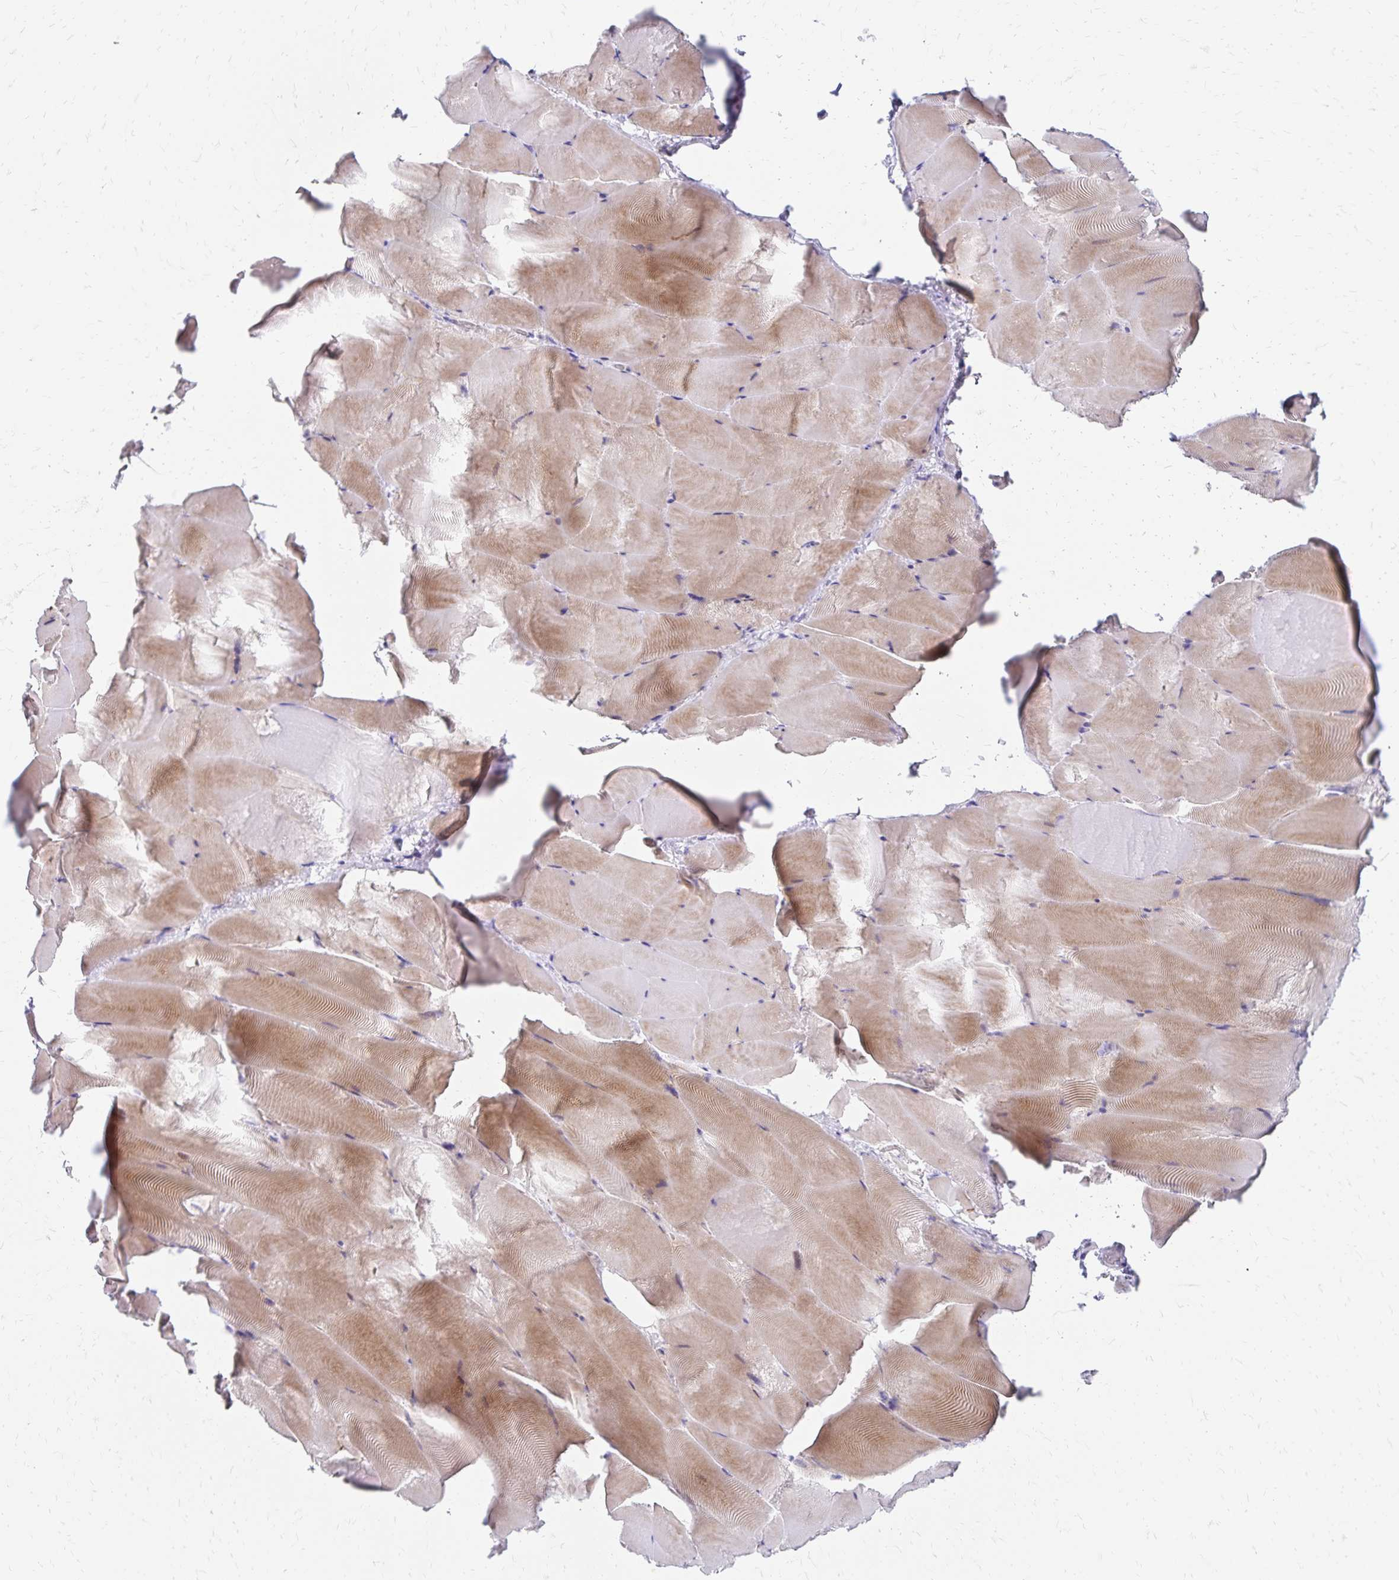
{"staining": {"intensity": "moderate", "quantity": "25%-75%", "location": "cytoplasmic/membranous"}, "tissue": "skeletal muscle", "cell_type": "Myocytes", "image_type": "normal", "snomed": [{"axis": "morphology", "description": "Normal tissue, NOS"}, {"axis": "topography", "description": "Skeletal muscle"}], "caption": "About 25%-75% of myocytes in normal skeletal muscle display moderate cytoplasmic/membranous protein expression as visualized by brown immunohistochemical staining.", "gene": "NECAP1", "patient": {"sex": "female", "age": 64}}